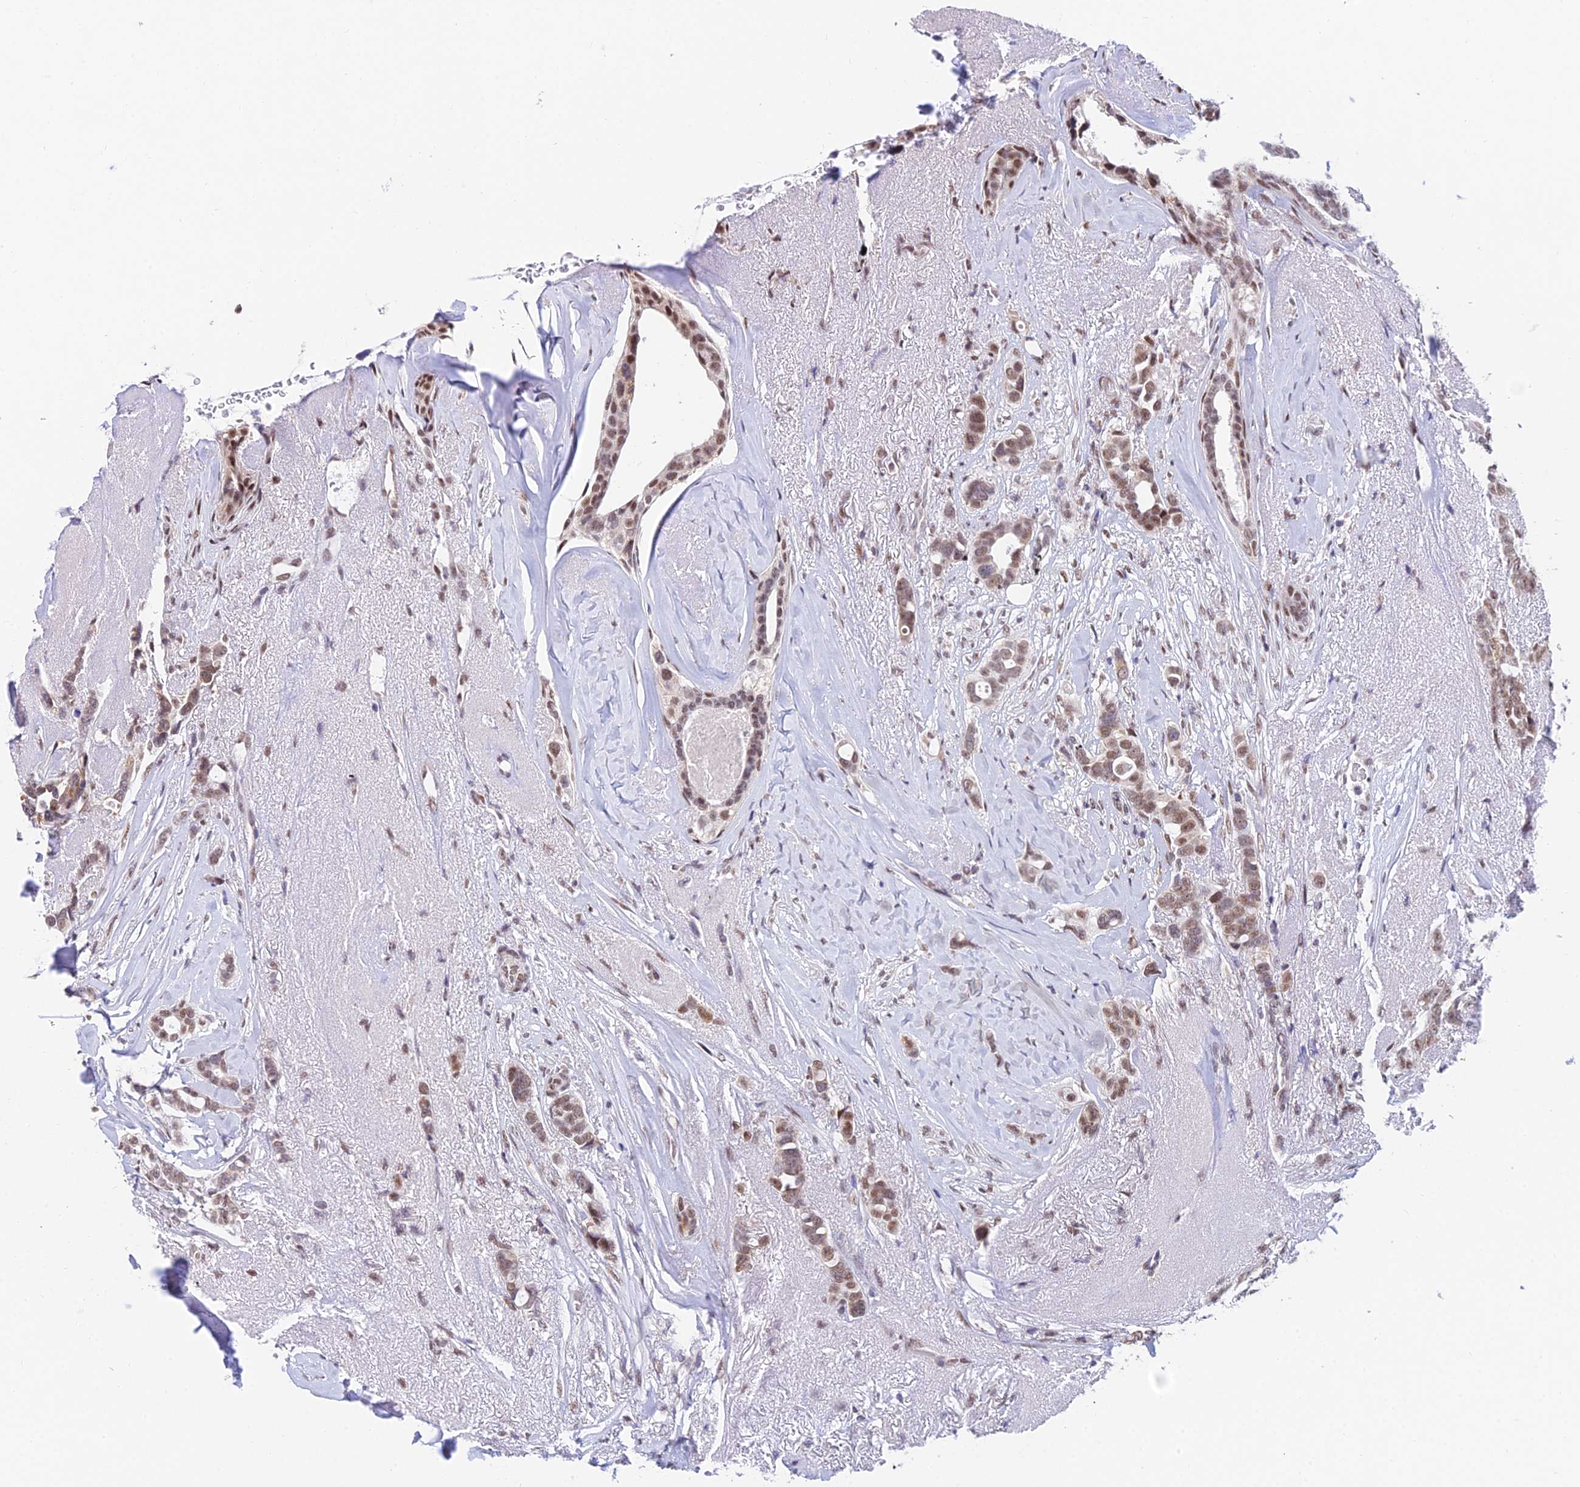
{"staining": {"intensity": "moderate", "quantity": ">75%", "location": "nuclear"}, "tissue": "breast cancer", "cell_type": "Tumor cells", "image_type": "cancer", "snomed": [{"axis": "morphology", "description": "Lobular carcinoma"}, {"axis": "topography", "description": "Breast"}], "caption": "Breast lobular carcinoma was stained to show a protein in brown. There is medium levels of moderate nuclear positivity in about >75% of tumor cells.", "gene": "C2orf49", "patient": {"sex": "female", "age": 51}}